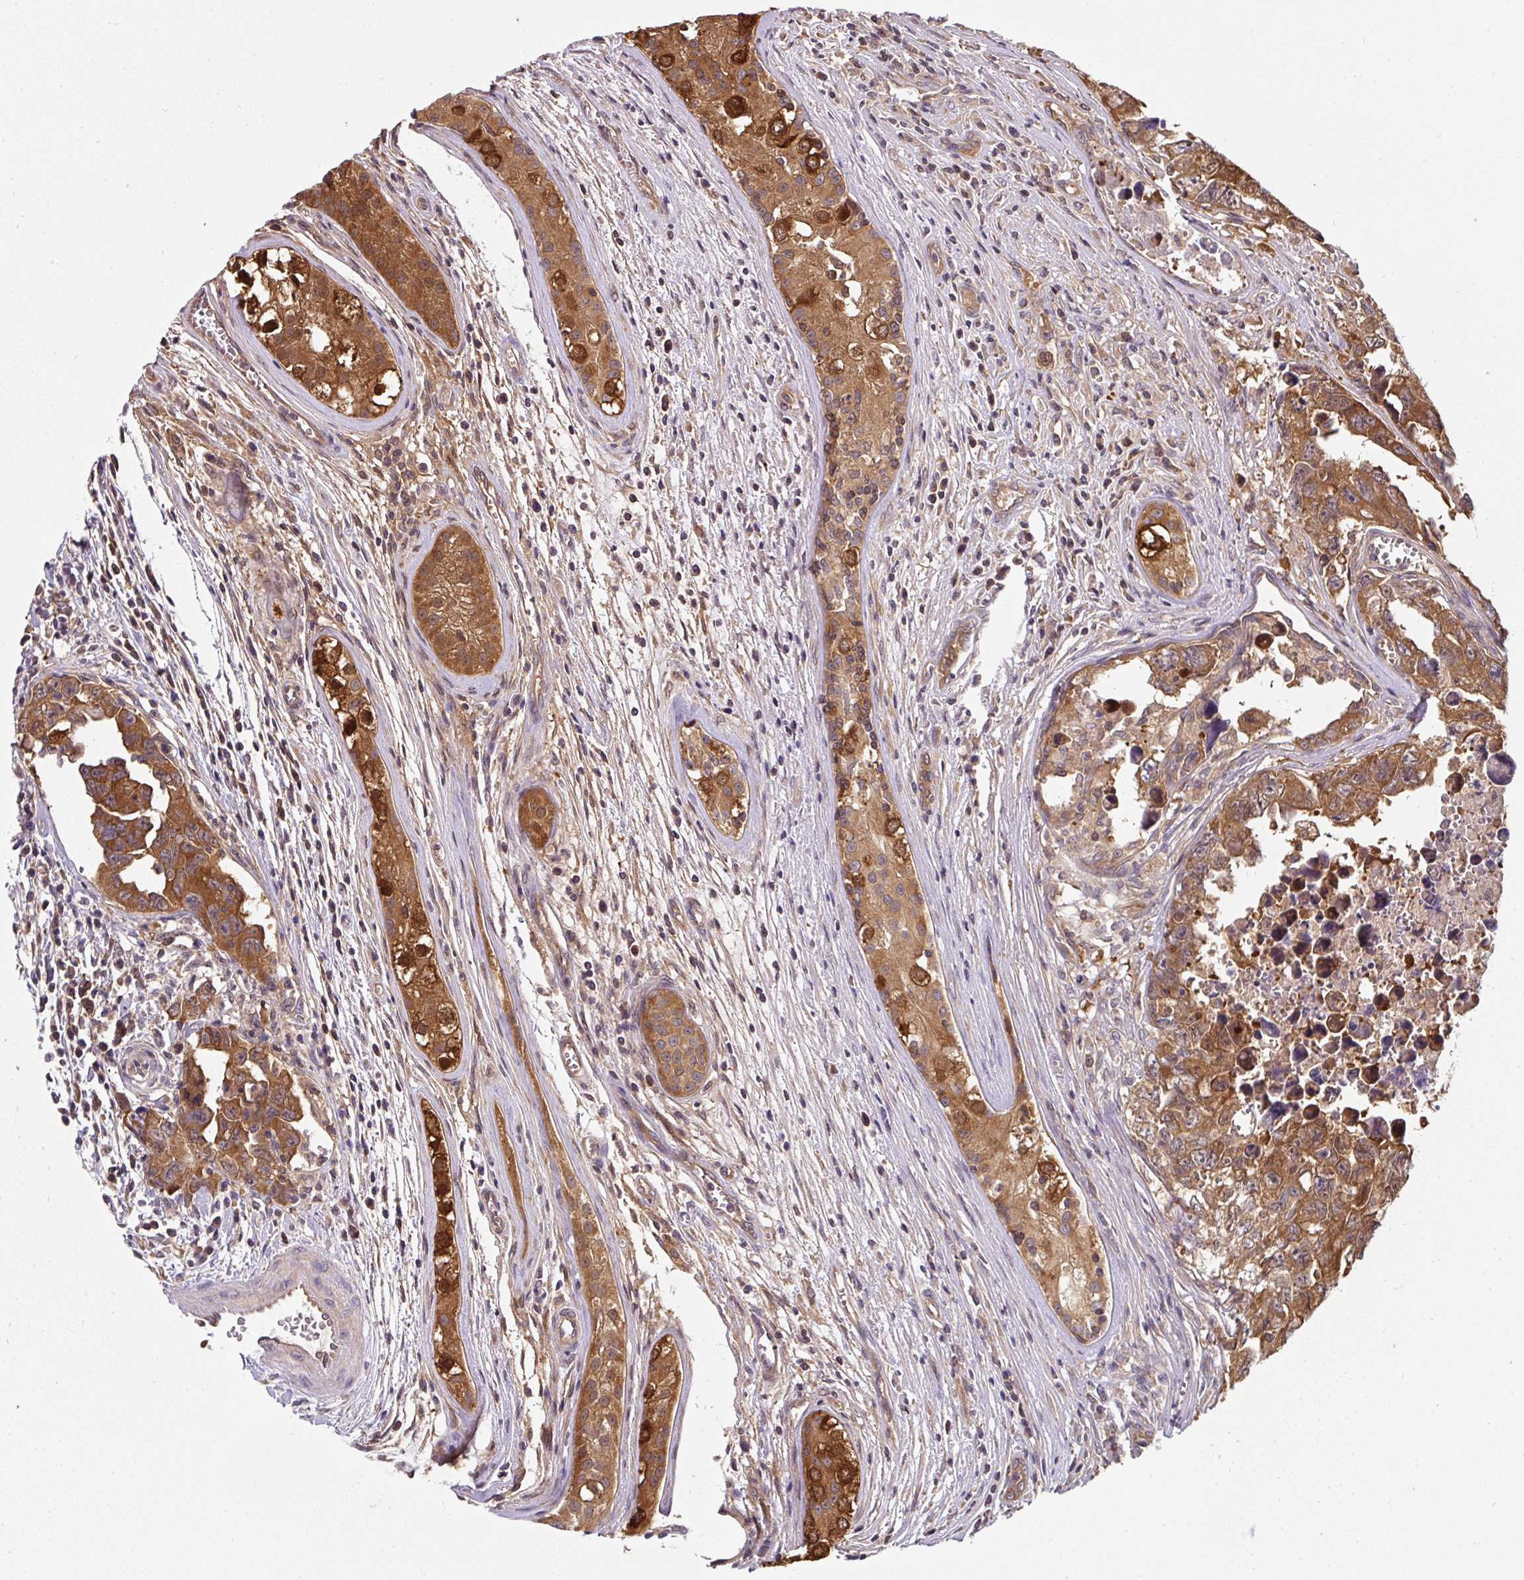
{"staining": {"intensity": "strong", "quantity": "25%-75%", "location": "cytoplasmic/membranous,nuclear"}, "tissue": "testis cancer", "cell_type": "Tumor cells", "image_type": "cancer", "snomed": [{"axis": "morphology", "description": "Carcinoma, Embryonal, NOS"}, {"axis": "topography", "description": "Testis"}], "caption": "Immunohistochemical staining of testis embryonal carcinoma exhibits high levels of strong cytoplasmic/membranous and nuclear staining in approximately 25%-75% of tumor cells. The staining is performed using DAB brown chromogen to label protein expression. The nuclei are counter-stained blue using hematoxylin.", "gene": "ST13", "patient": {"sex": "male", "age": 24}}